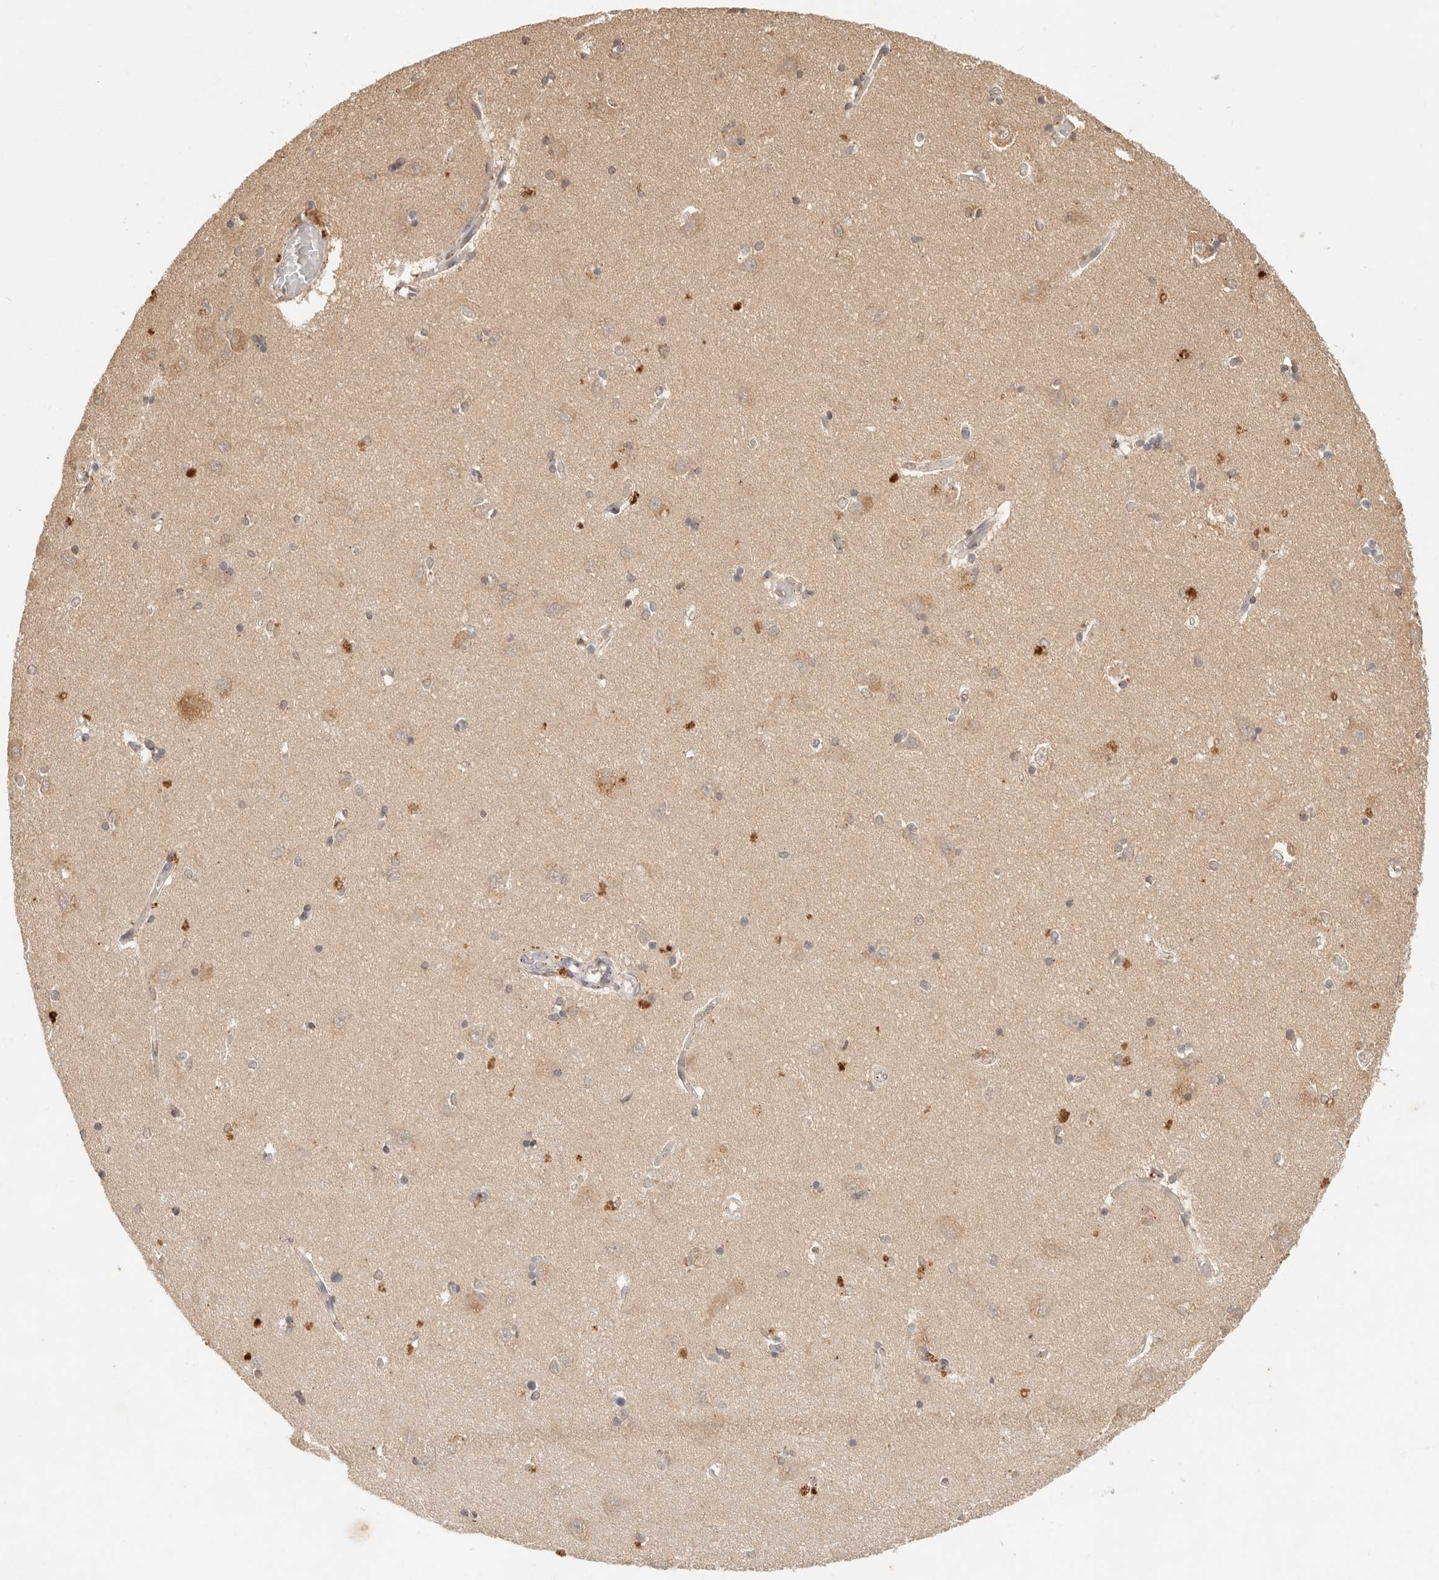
{"staining": {"intensity": "weak", "quantity": "<25%", "location": "cytoplasmic/membranous"}, "tissue": "hippocampus", "cell_type": "Glial cells", "image_type": "normal", "snomed": [{"axis": "morphology", "description": "Normal tissue, NOS"}, {"axis": "topography", "description": "Hippocampus"}], "caption": "Immunohistochemistry histopathology image of unremarkable human hippocampus stained for a protein (brown), which reveals no positivity in glial cells.", "gene": "LMO4", "patient": {"sex": "male", "age": 45}}